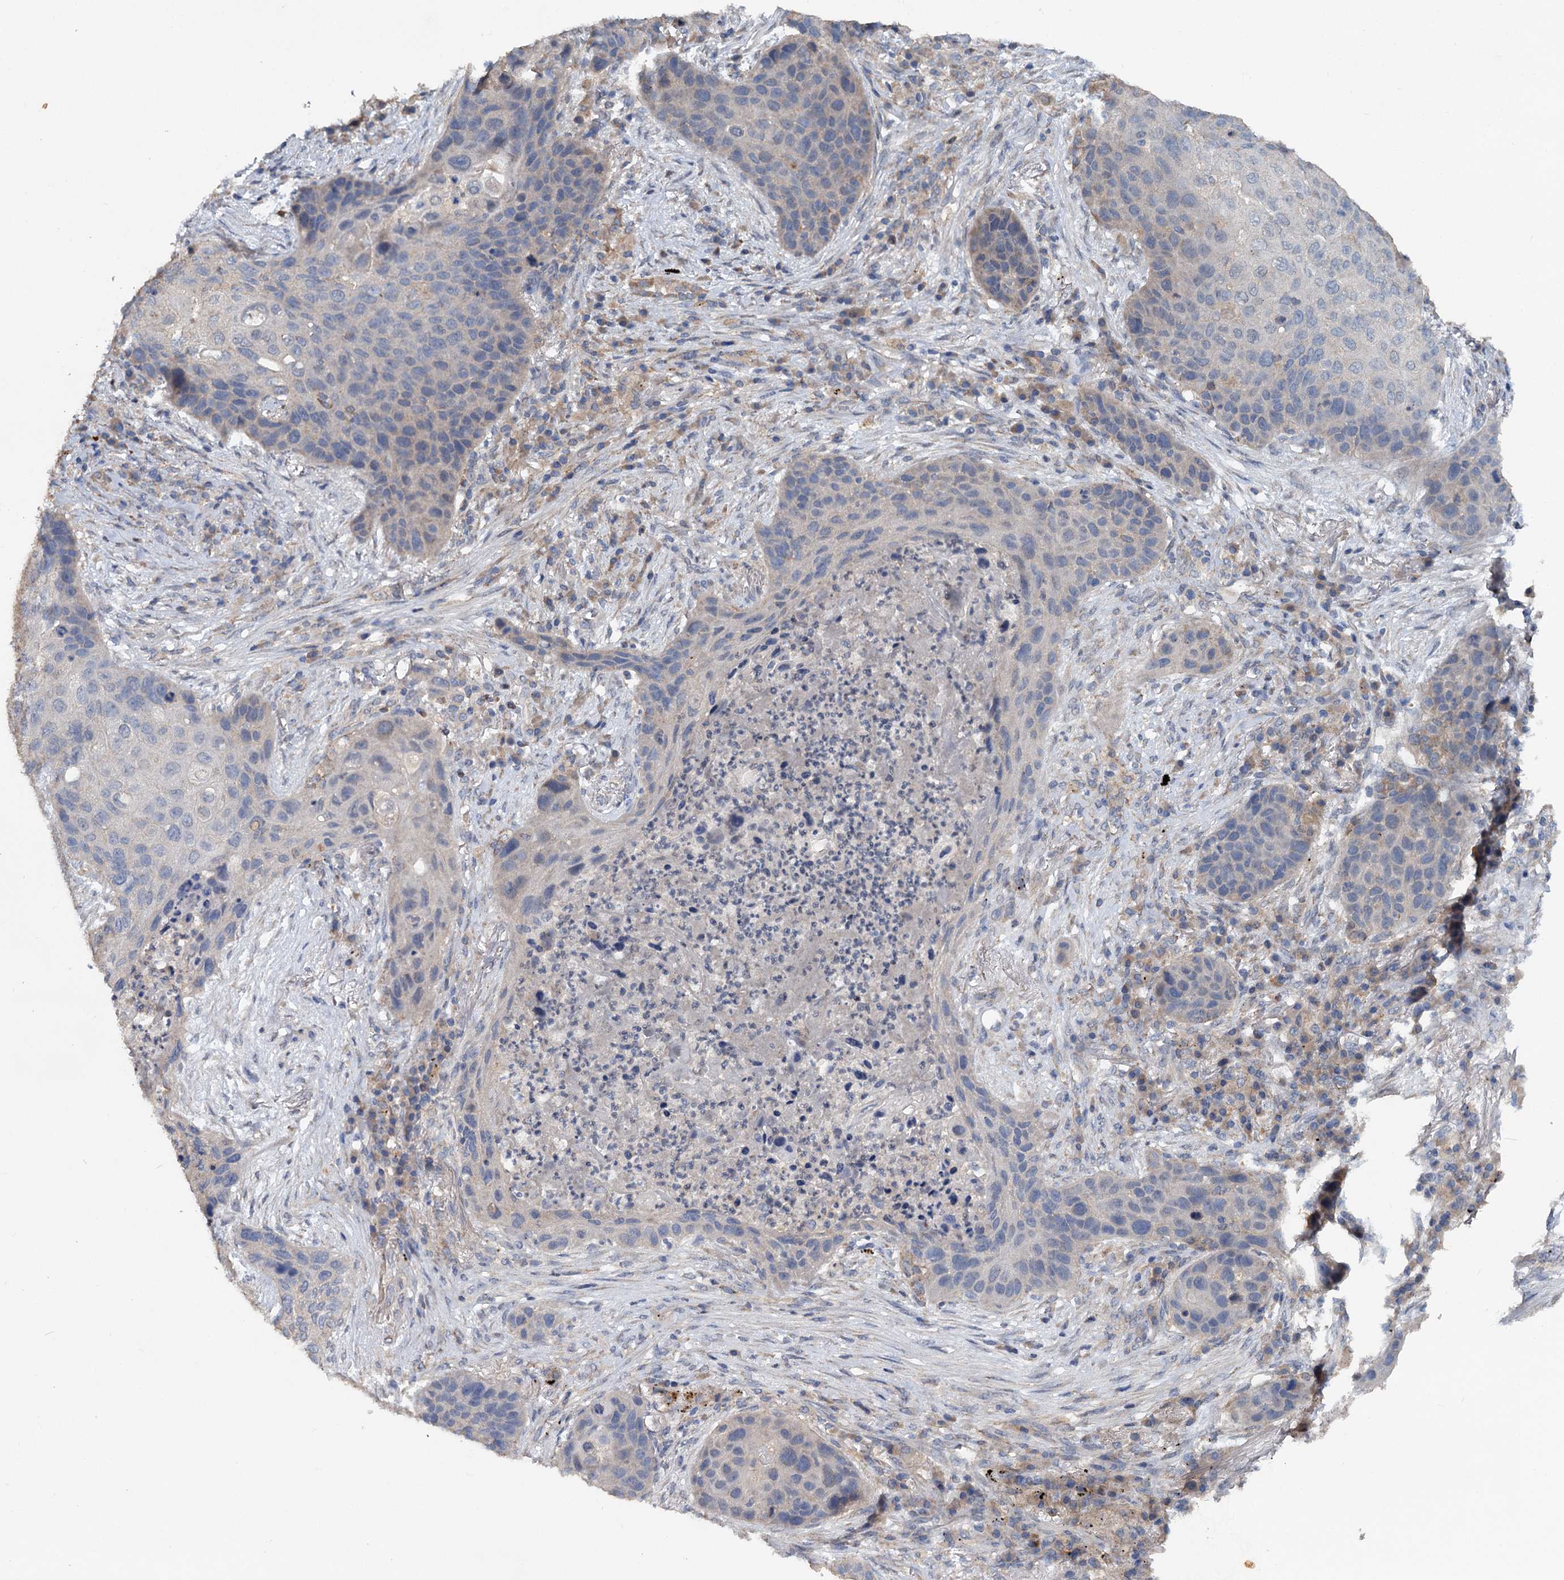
{"staining": {"intensity": "negative", "quantity": "none", "location": "none"}, "tissue": "lung cancer", "cell_type": "Tumor cells", "image_type": "cancer", "snomed": [{"axis": "morphology", "description": "Squamous cell carcinoma, NOS"}, {"axis": "topography", "description": "Lung"}], "caption": "Human lung squamous cell carcinoma stained for a protein using IHC displays no positivity in tumor cells.", "gene": "ETFBKMT", "patient": {"sex": "female", "age": 63}}